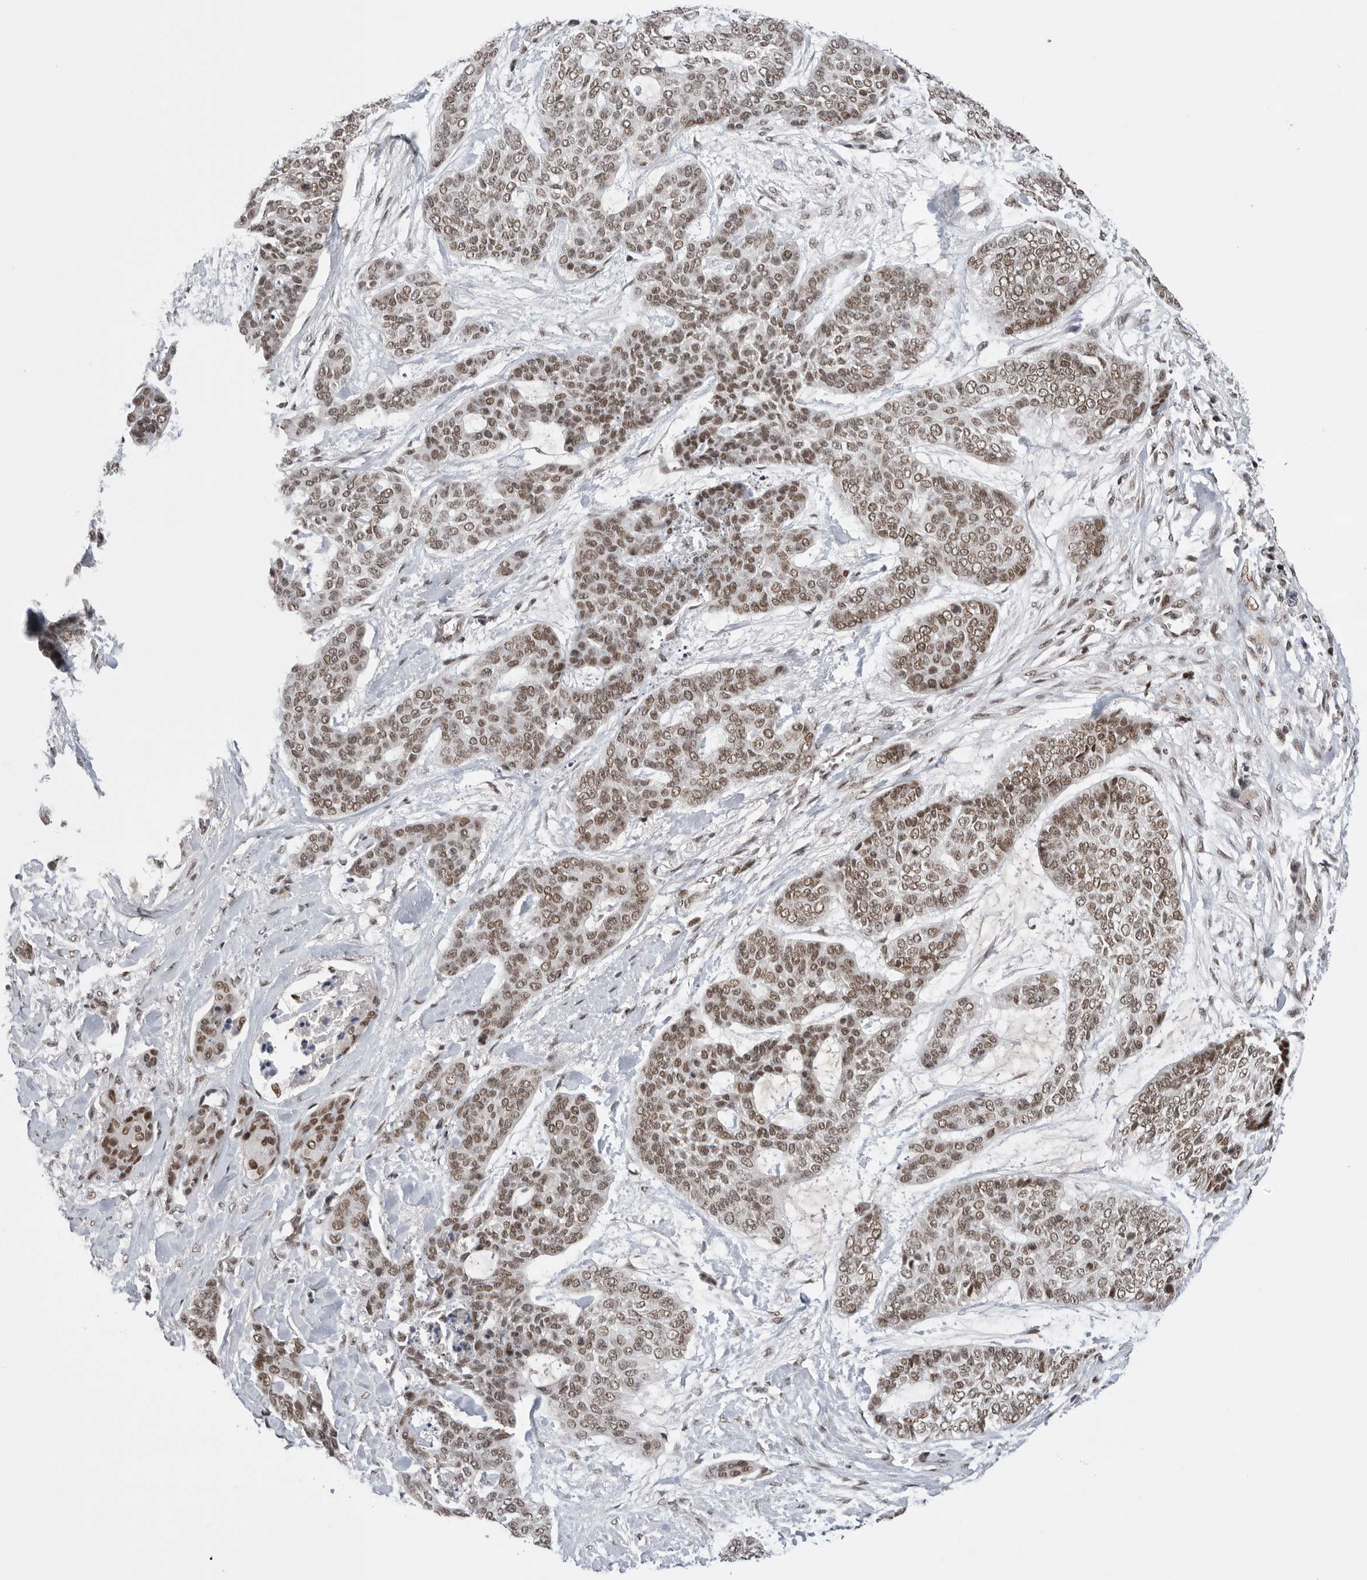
{"staining": {"intensity": "moderate", "quantity": ">75%", "location": "nuclear"}, "tissue": "skin cancer", "cell_type": "Tumor cells", "image_type": "cancer", "snomed": [{"axis": "morphology", "description": "Basal cell carcinoma"}, {"axis": "topography", "description": "Skin"}], "caption": "The micrograph shows staining of basal cell carcinoma (skin), revealing moderate nuclear protein expression (brown color) within tumor cells.", "gene": "POU5F1", "patient": {"sex": "female", "age": 64}}